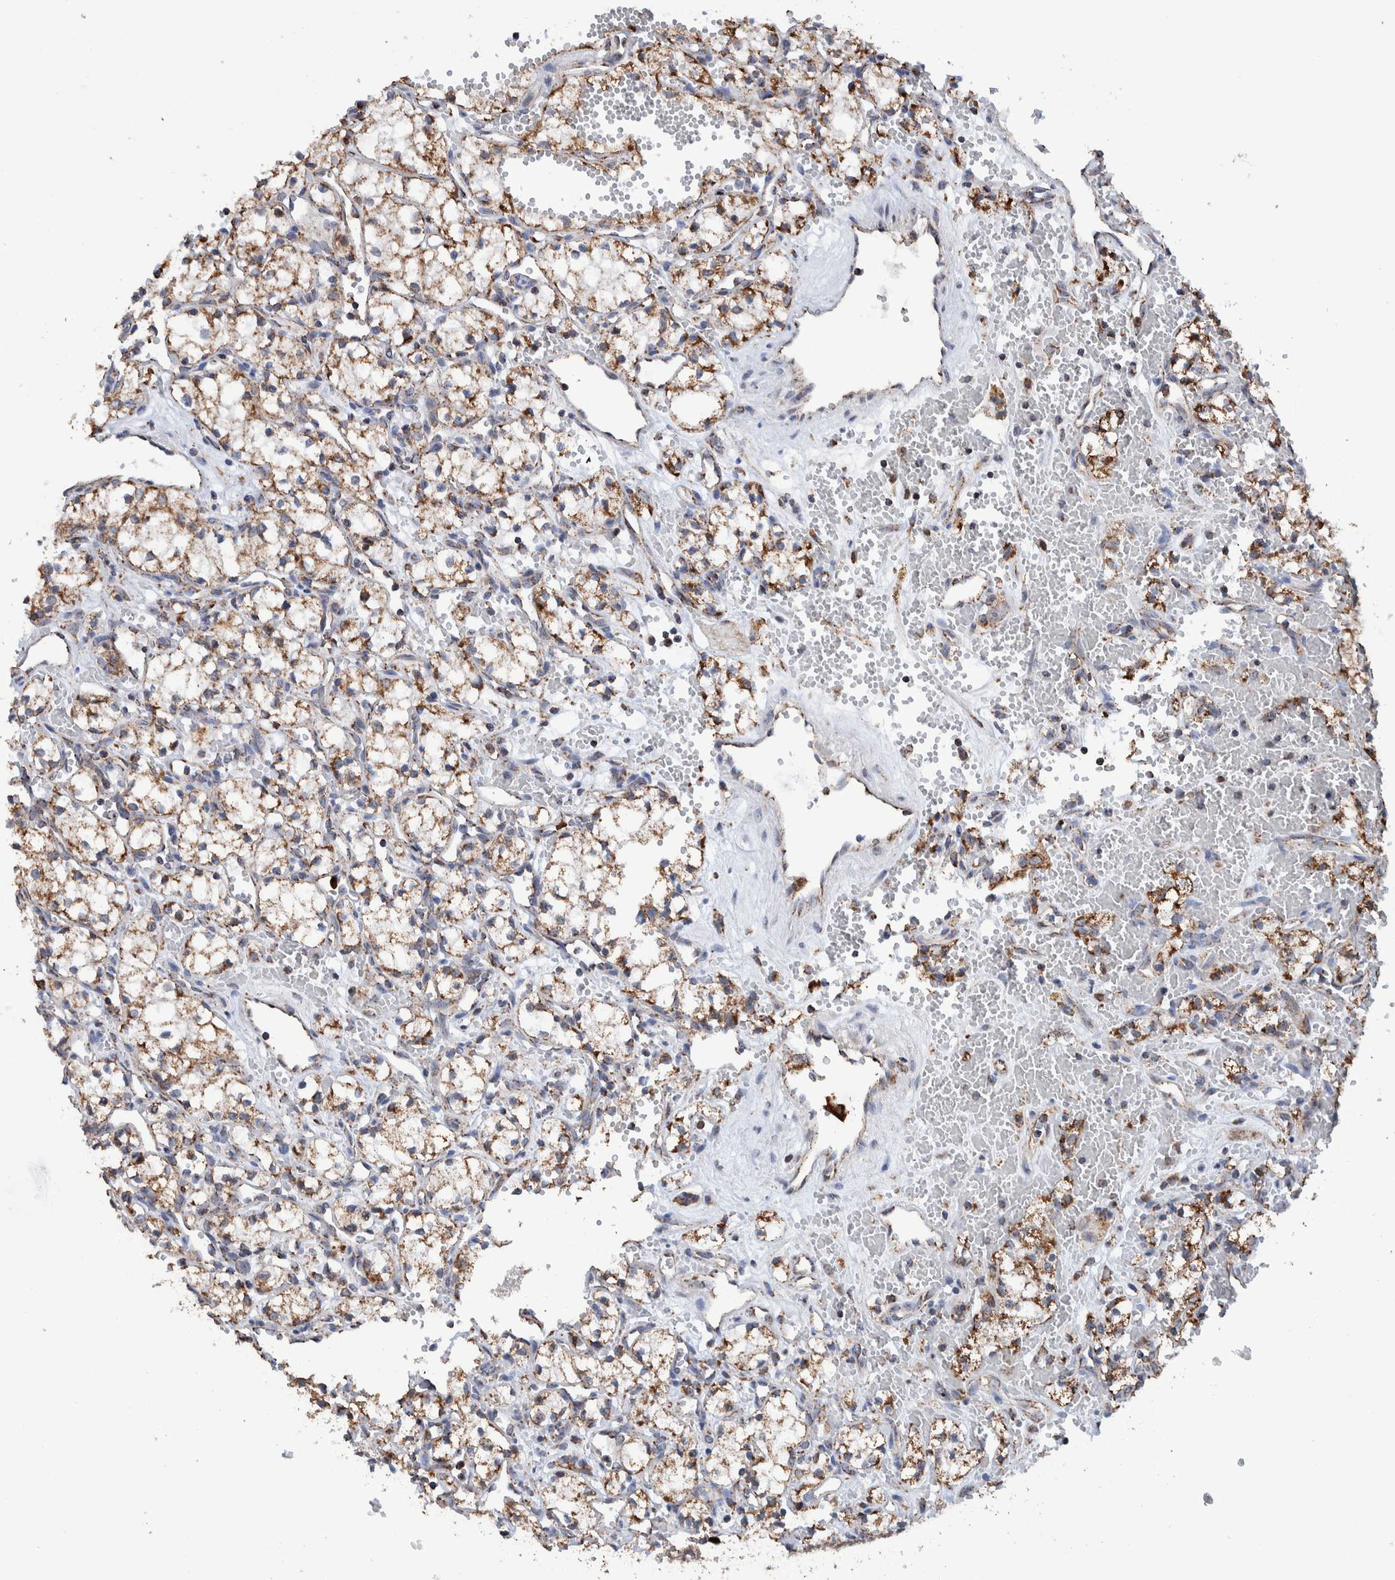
{"staining": {"intensity": "weak", "quantity": "25%-75%", "location": "cytoplasmic/membranous"}, "tissue": "renal cancer", "cell_type": "Tumor cells", "image_type": "cancer", "snomed": [{"axis": "morphology", "description": "Adenocarcinoma, NOS"}, {"axis": "topography", "description": "Kidney"}], "caption": "This is an image of immunohistochemistry (IHC) staining of renal cancer, which shows weak staining in the cytoplasmic/membranous of tumor cells.", "gene": "DECR1", "patient": {"sex": "male", "age": 59}}